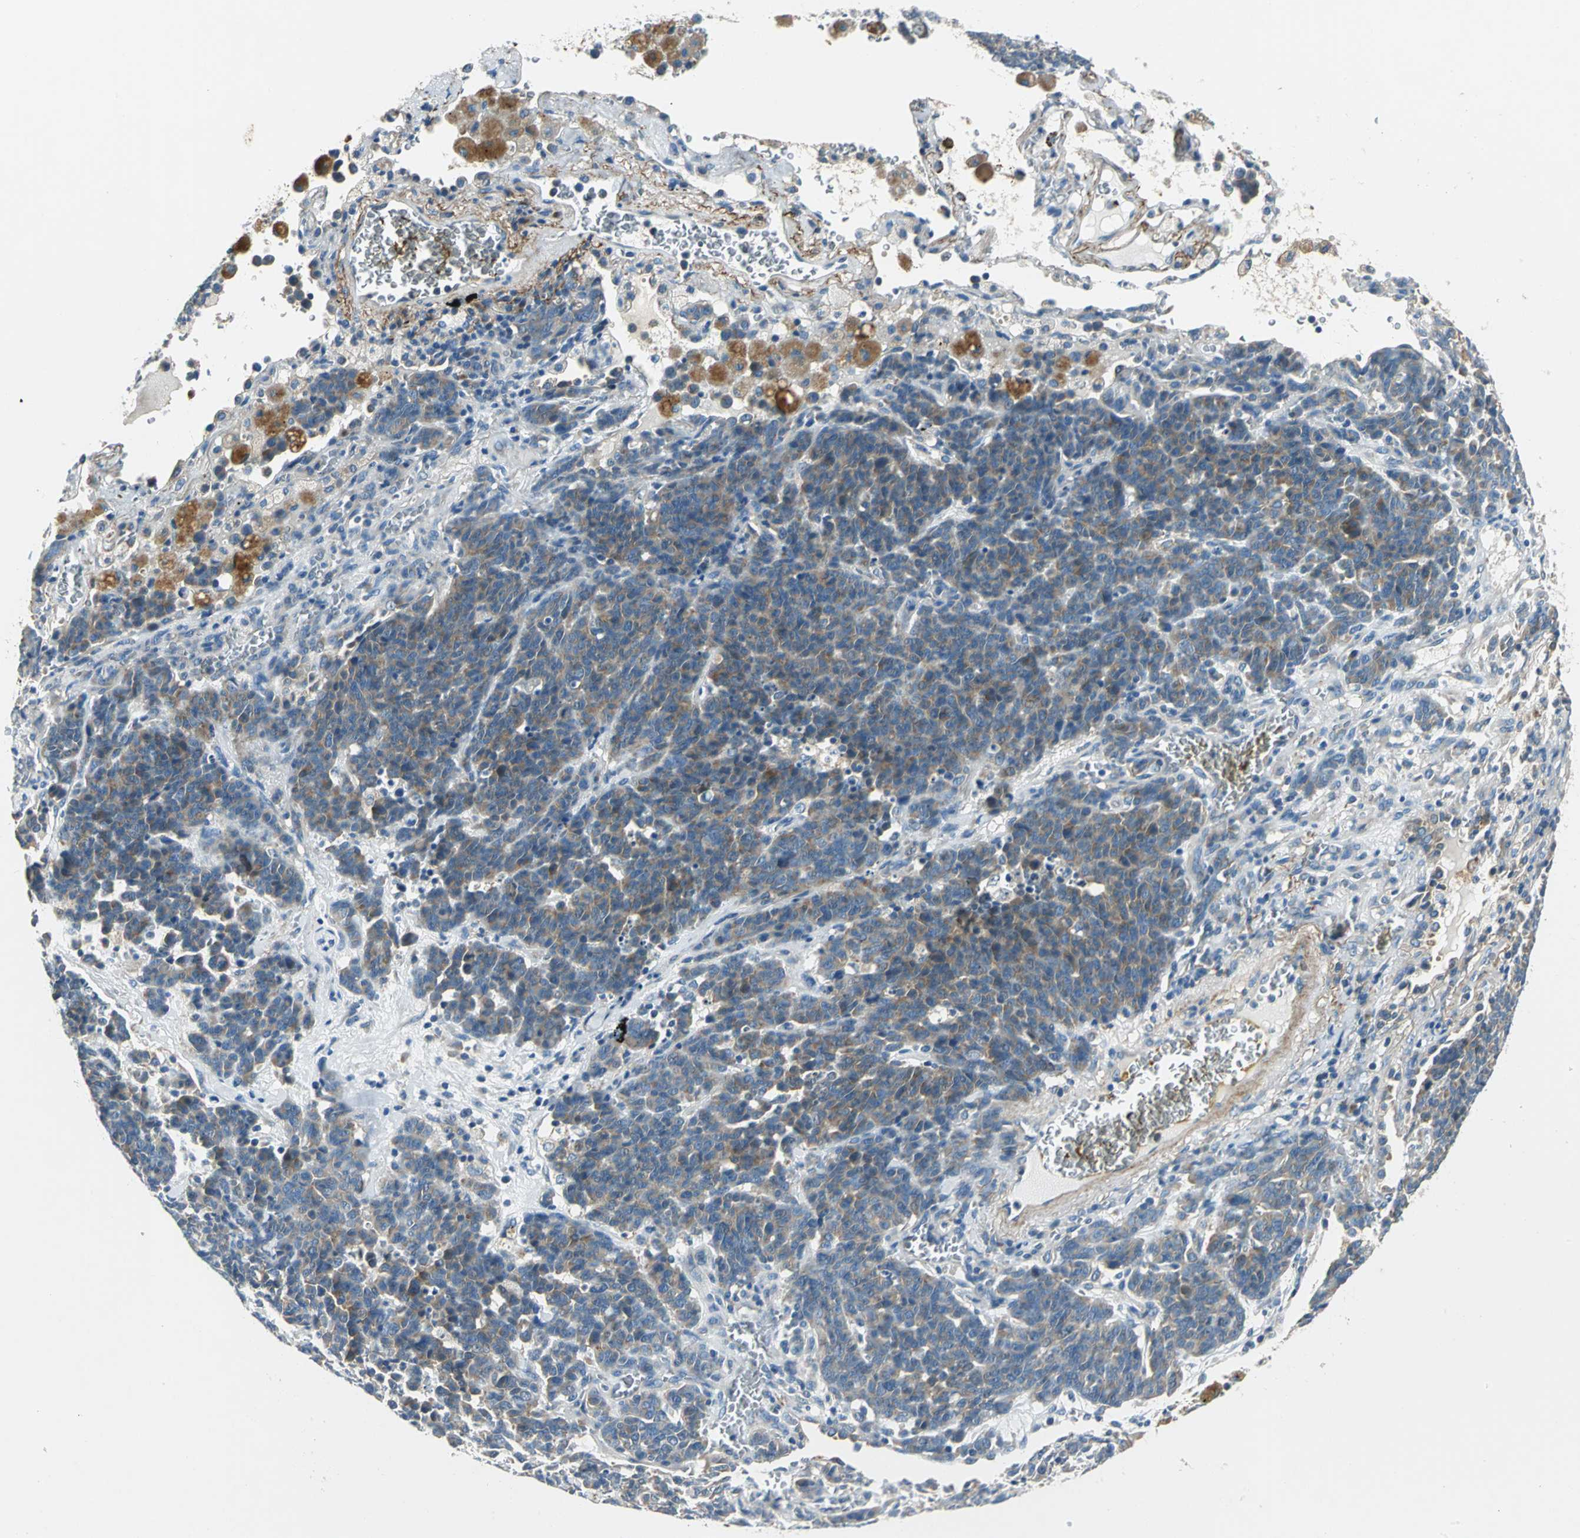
{"staining": {"intensity": "moderate", "quantity": ">75%", "location": "cytoplasmic/membranous"}, "tissue": "lung cancer", "cell_type": "Tumor cells", "image_type": "cancer", "snomed": [{"axis": "morphology", "description": "Neoplasm, malignant, NOS"}, {"axis": "topography", "description": "Lung"}], "caption": "DAB immunohistochemical staining of human lung cancer shows moderate cytoplasmic/membranous protein expression in approximately >75% of tumor cells. (brown staining indicates protein expression, while blue staining denotes nuclei).", "gene": "SLC16A7", "patient": {"sex": "female", "age": 58}}